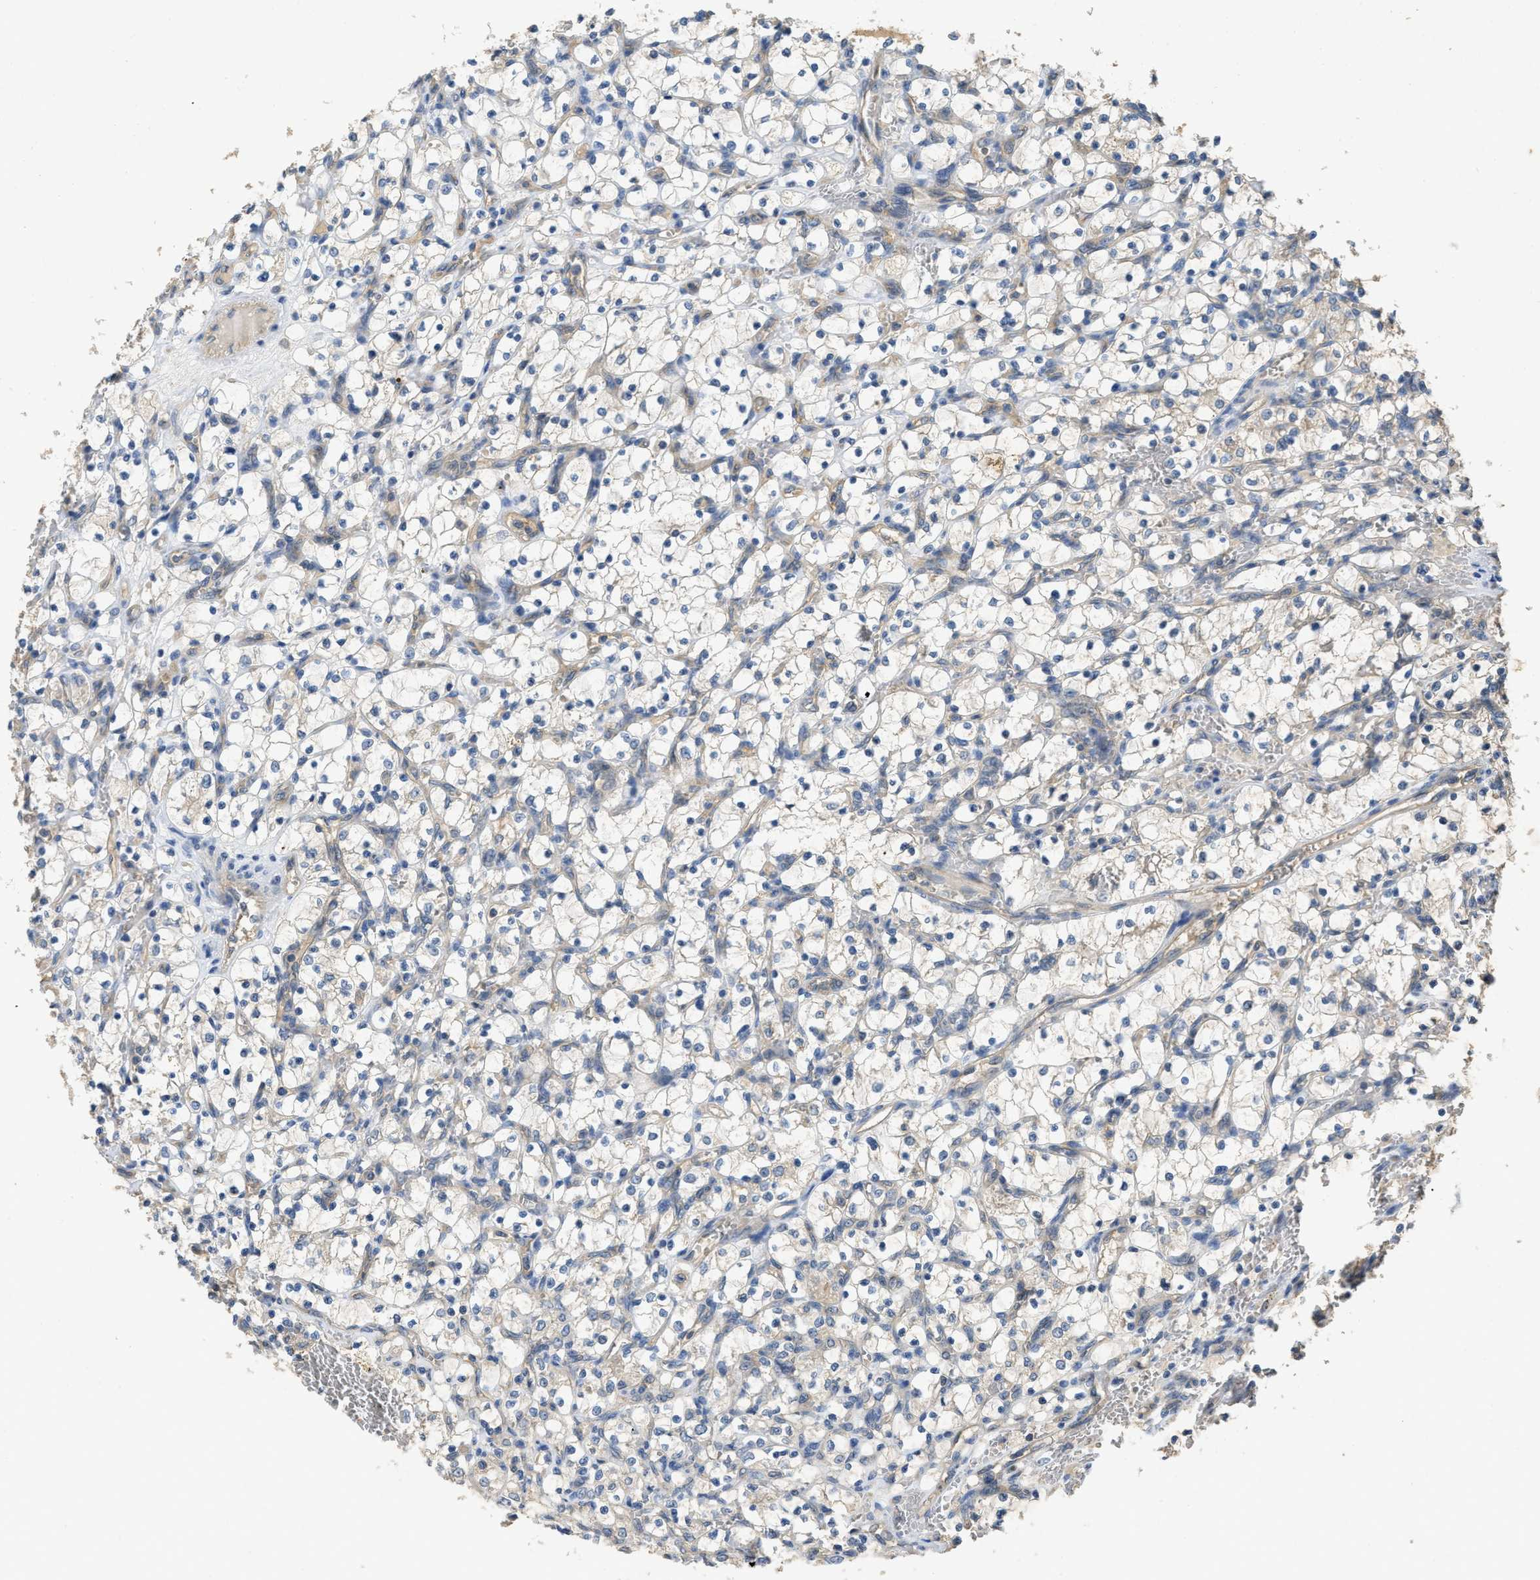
{"staining": {"intensity": "negative", "quantity": "none", "location": "none"}, "tissue": "renal cancer", "cell_type": "Tumor cells", "image_type": "cancer", "snomed": [{"axis": "morphology", "description": "Adenocarcinoma, NOS"}, {"axis": "topography", "description": "Kidney"}], "caption": "IHC image of human adenocarcinoma (renal) stained for a protein (brown), which exhibits no positivity in tumor cells.", "gene": "PPP3CA", "patient": {"sex": "female", "age": 69}}